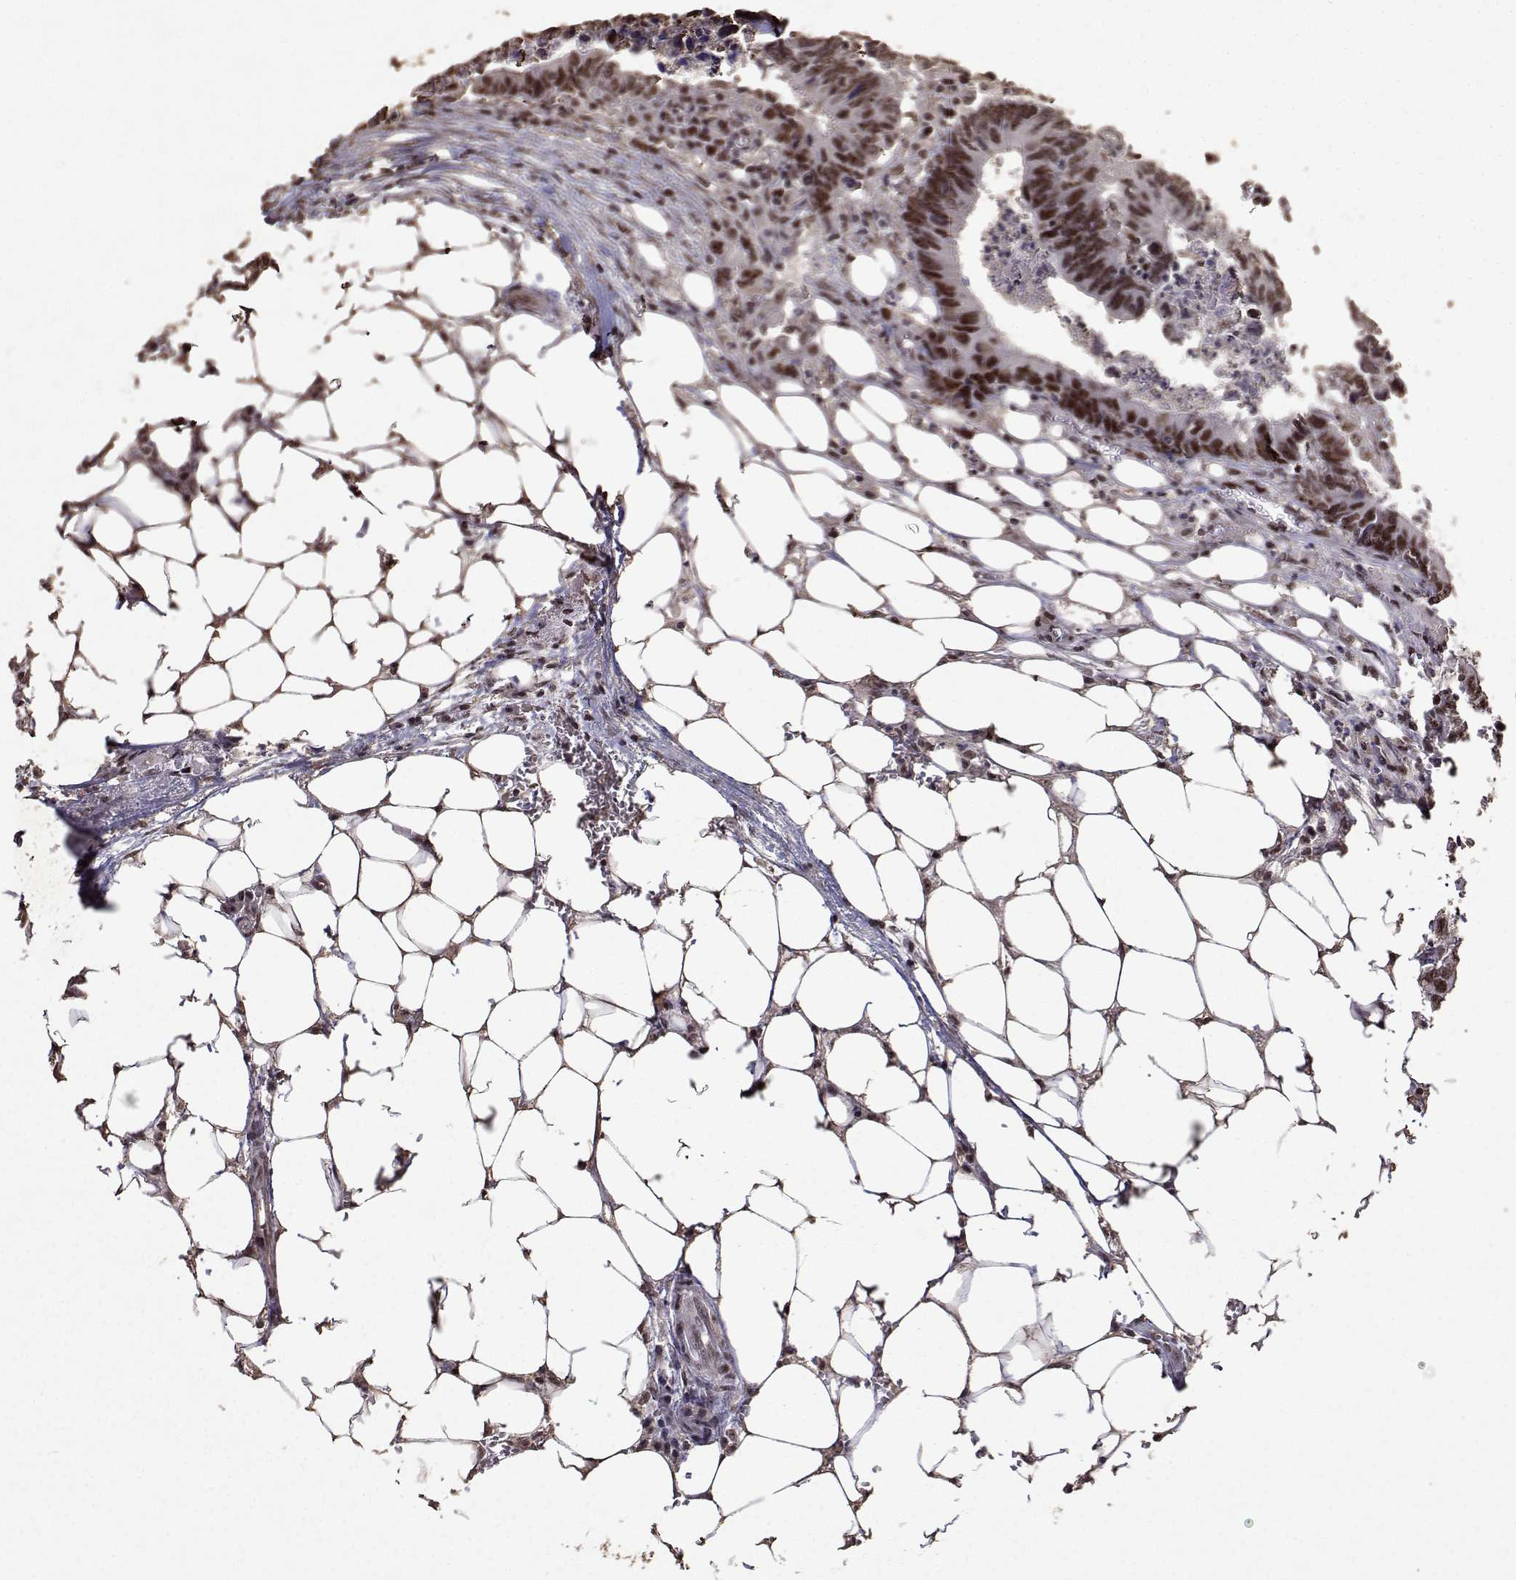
{"staining": {"intensity": "moderate", "quantity": ">75%", "location": "nuclear"}, "tissue": "colorectal cancer", "cell_type": "Tumor cells", "image_type": "cancer", "snomed": [{"axis": "morphology", "description": "Adenocarcinoma, NOS"}, {"axis": "topography", "description": "Colon"}], "caption": "Tumor cells demonstrate medium levels of moderate nuclear positivity in approximately >75% of cells in colorectal adenocarcinoma.", "gene": "TOE1", "patient": {"sex": "female", "age": 82}}